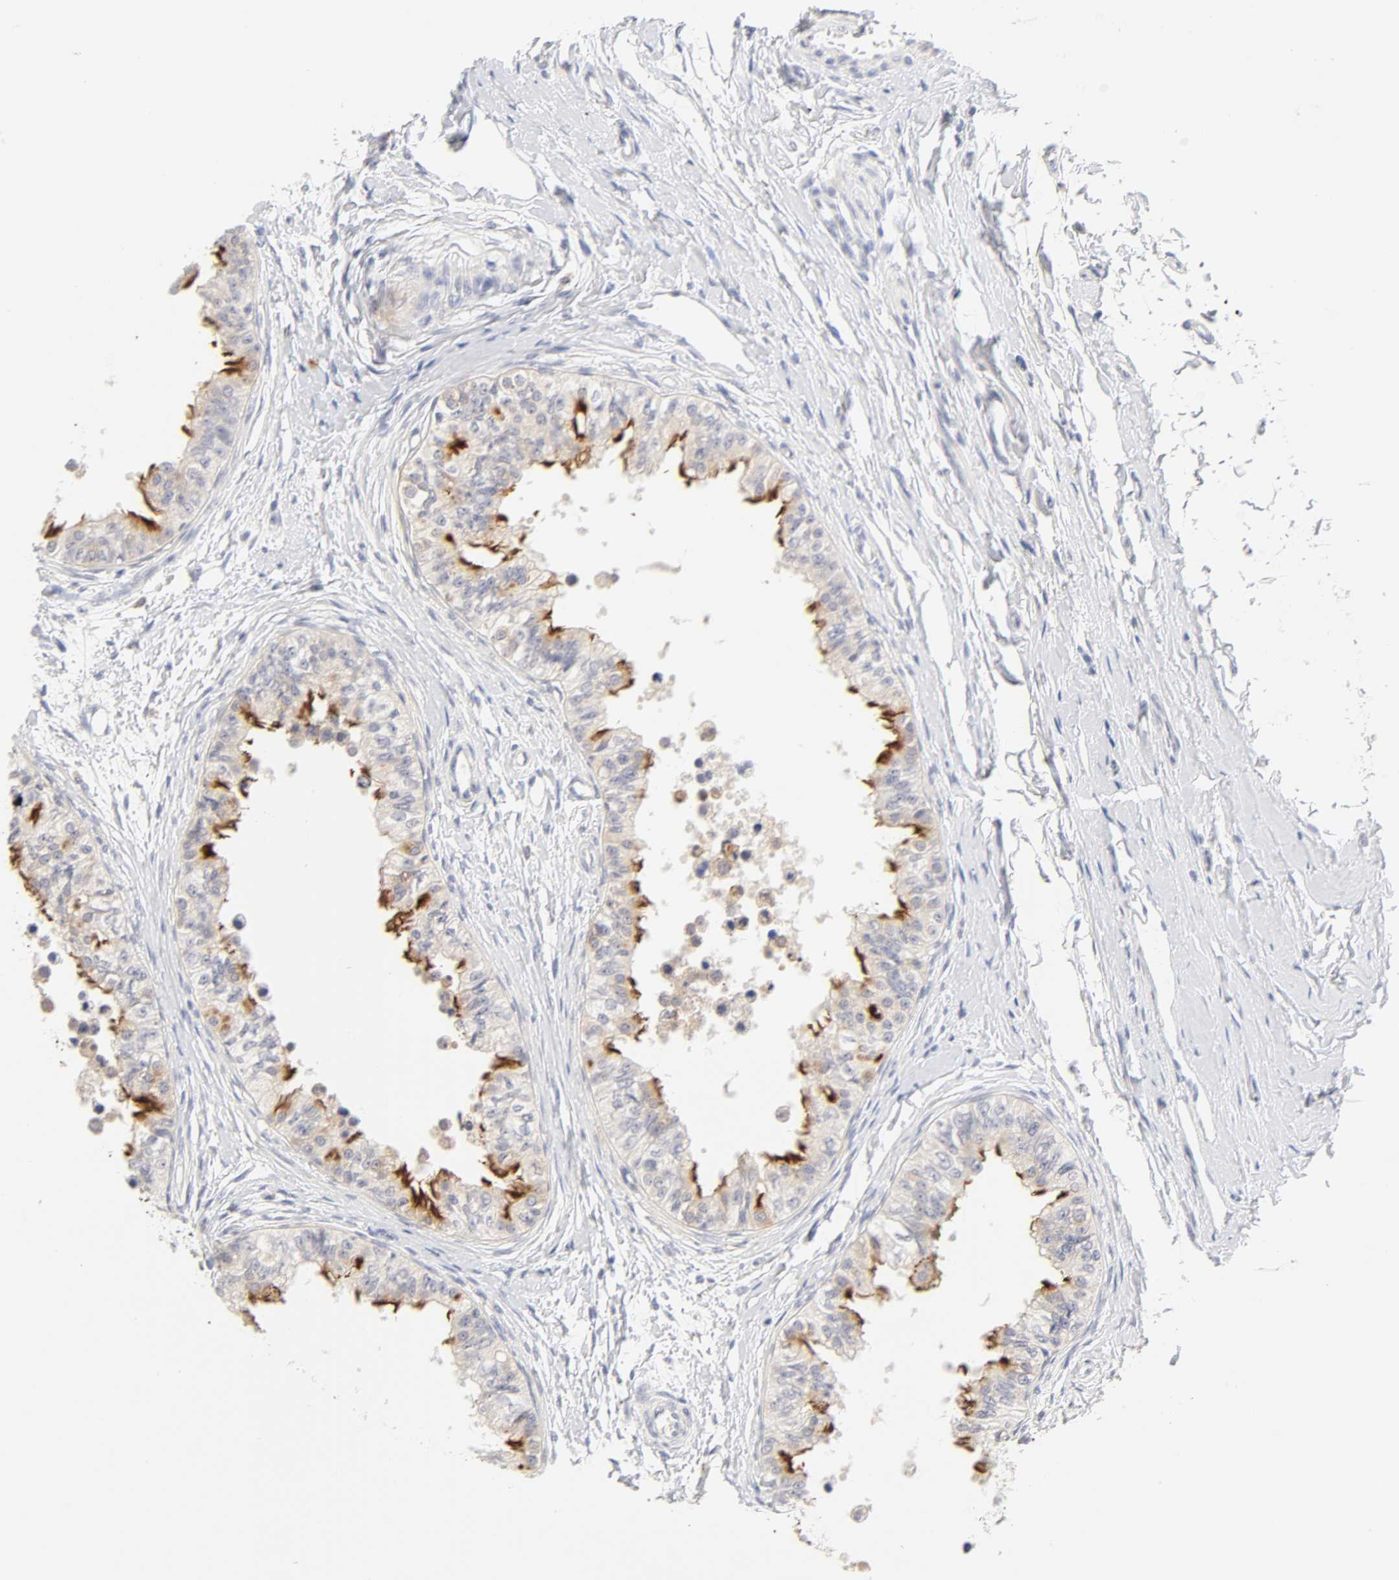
{"staining": {"intensity": "negative", "quantity": "none", "location": "none"}, "tissue": "epididymis", "cell_type": "Glandular cells", "image_type": "normal", "snomed": [{"axis": "morphology", "description": "Normal tissue, NOS"}, {"axis": "morphology", "description": "Adenocarcinoma, metastatic, NOS"}, {"axis": "topography", "description": "Testis"}, {"axis": "topography", "description": "Epididymis"}], "caption": "IHC photomicrograph of normal epididymis stained for a protein (brown), which shows no staining in glandular cells.", "gene": "CYP4B1", "patient": {"sex": "male", "age": 26}}